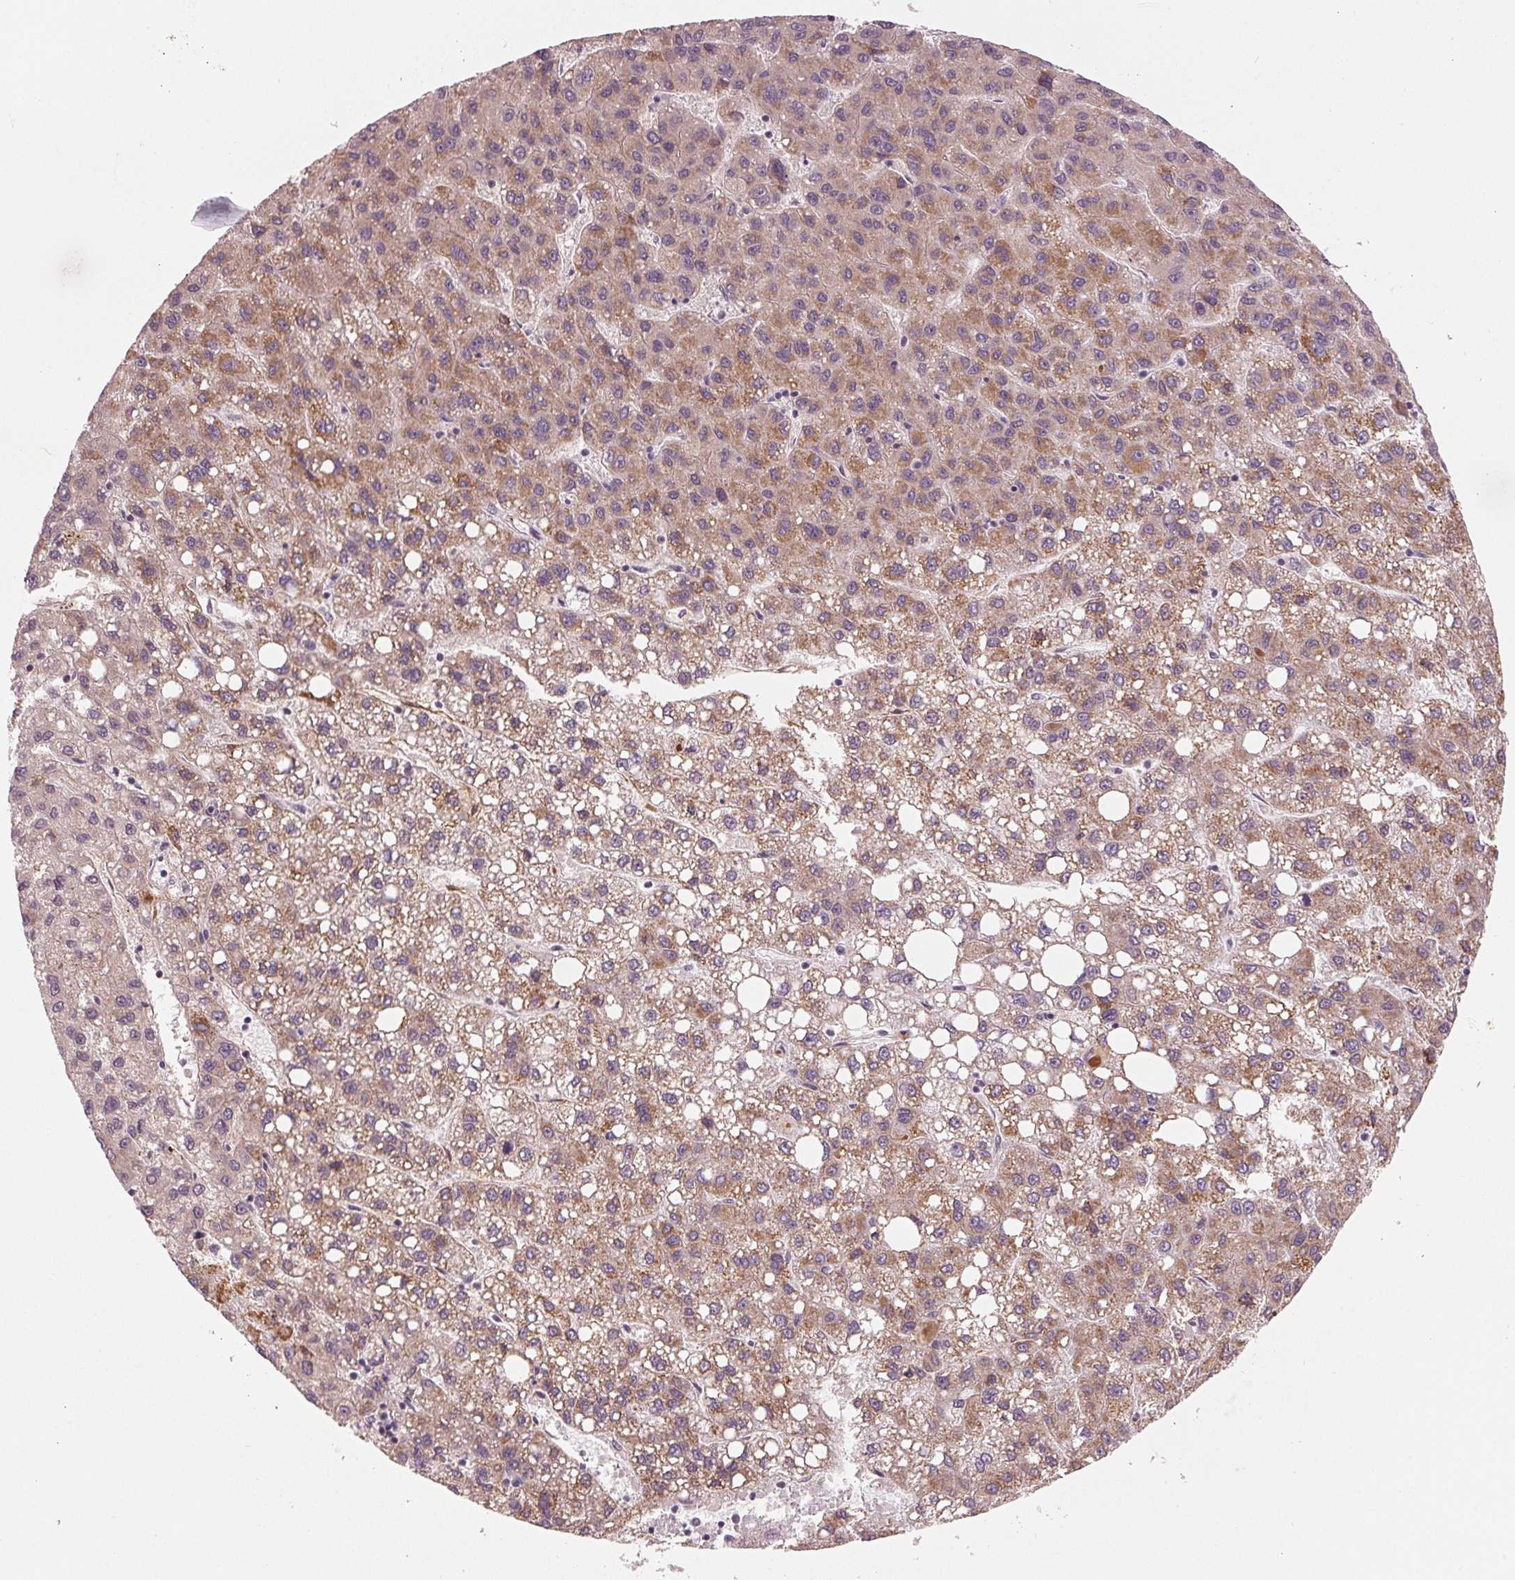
{"staining": {"intensity": "moderate", "quantity": "<25%", "location": "cytoplasmic/membranous"}, "tissue": "liver cancer", "cell_type": "Tumor cells", "image_type": "cancer", "snomed": [{"axis": "morphology", "description": "Carcinoma, Hepatocellular, NOS"}, {"axis": "topography", "description": "Liver"}], "caption": "Moderate cytoplasmic/membranous positivity for a protein is present in approximately <25% of tumor cells of hepatocellular carcinoma (liver) using immunohistochemistry (IHC).", "gene": "ZNF605", "patient": {"sex": "female", "age": 82}}